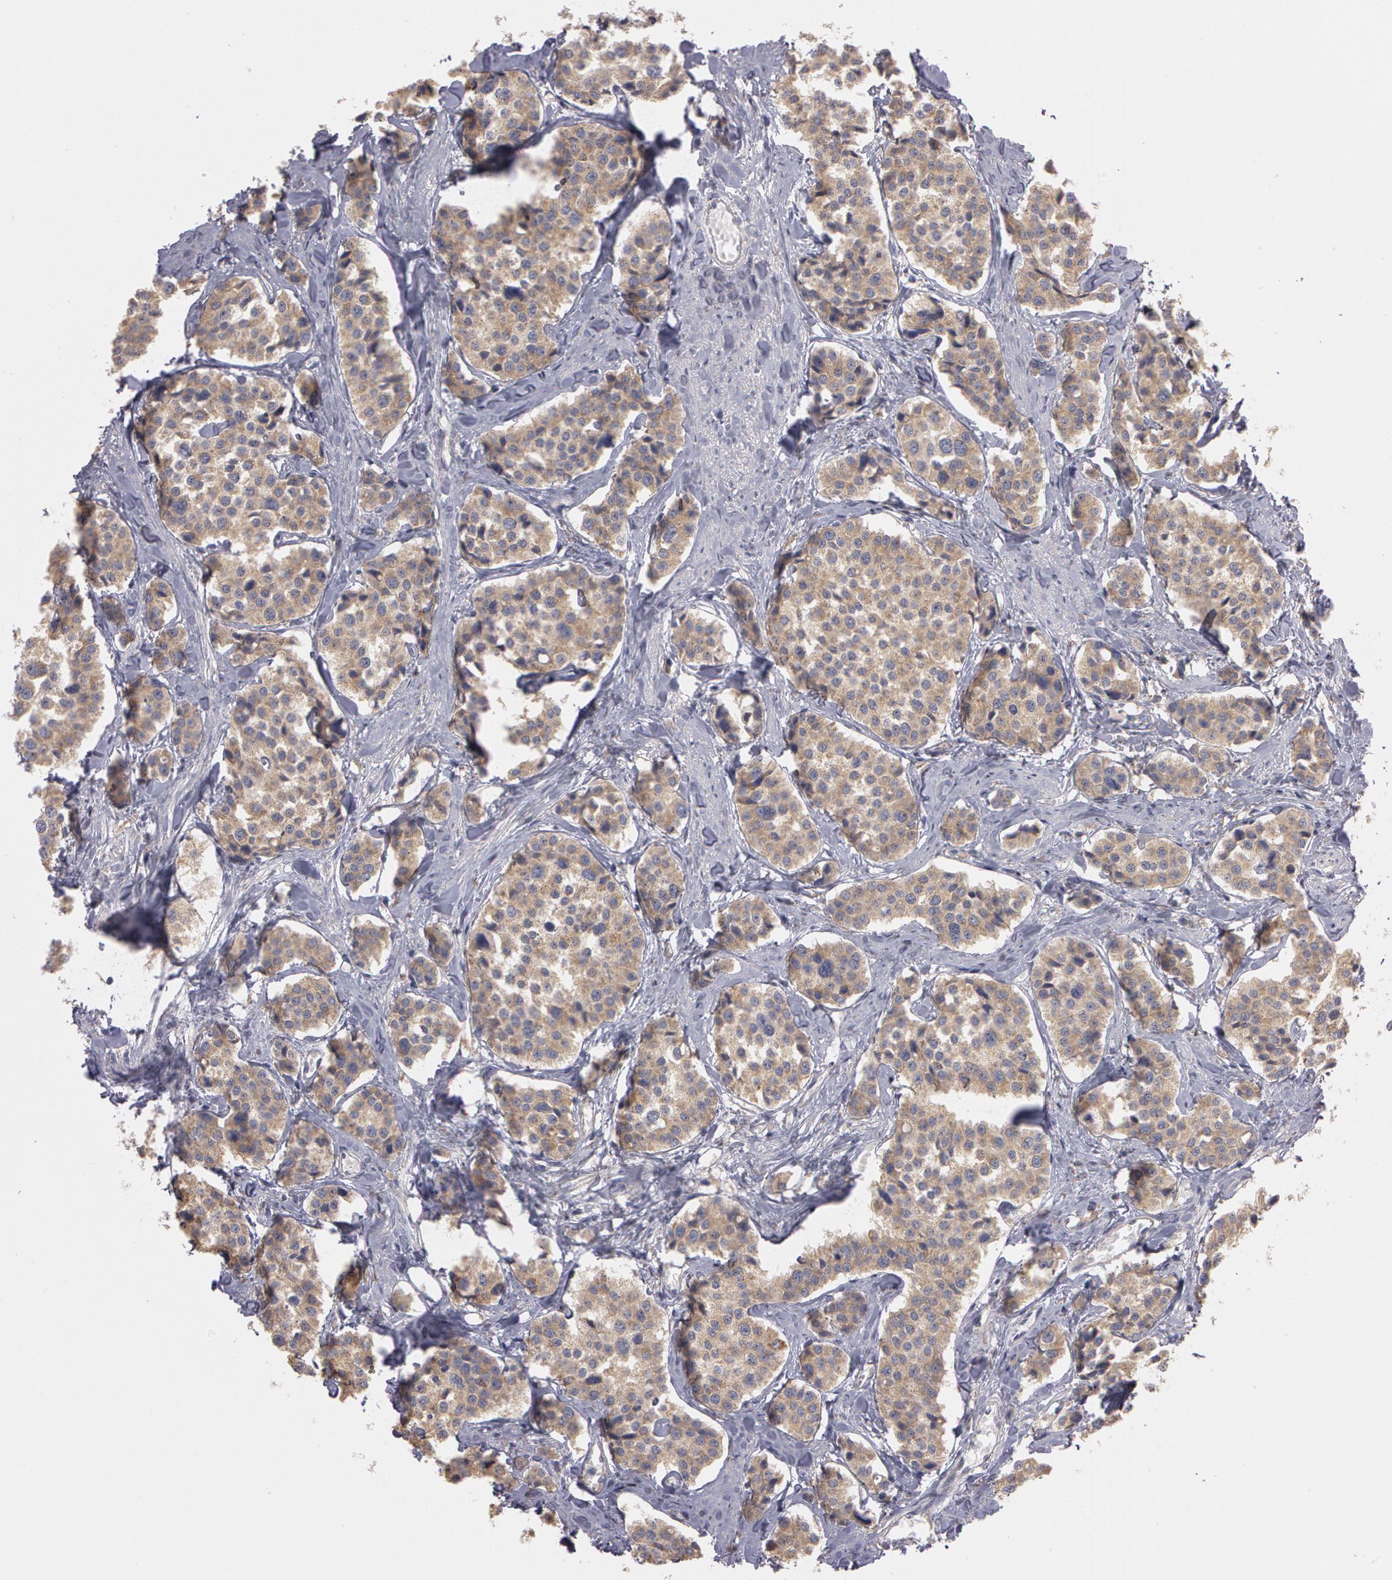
{"staining": {"intensity": "moderate", "quantity": ">75%", "location": "cytoplasmic/membranous"}, "tissue": "carcinoid", "cell_type": "Tumor cells", "image_type": "cancer", "snomed": [{"axis": "morphology", "description": "Carcinoid, malignant, NOS"}, {"axis": "topography", "description": "Small intestine"}], "caption": "Protein expression analysis of human malignant carcinoid reveals moderate cytoplasmic/membranous positivity in approximately >75% of tumor cells.", "gene": "NEK9", "patient": {"sex": "male", "age": 60}}